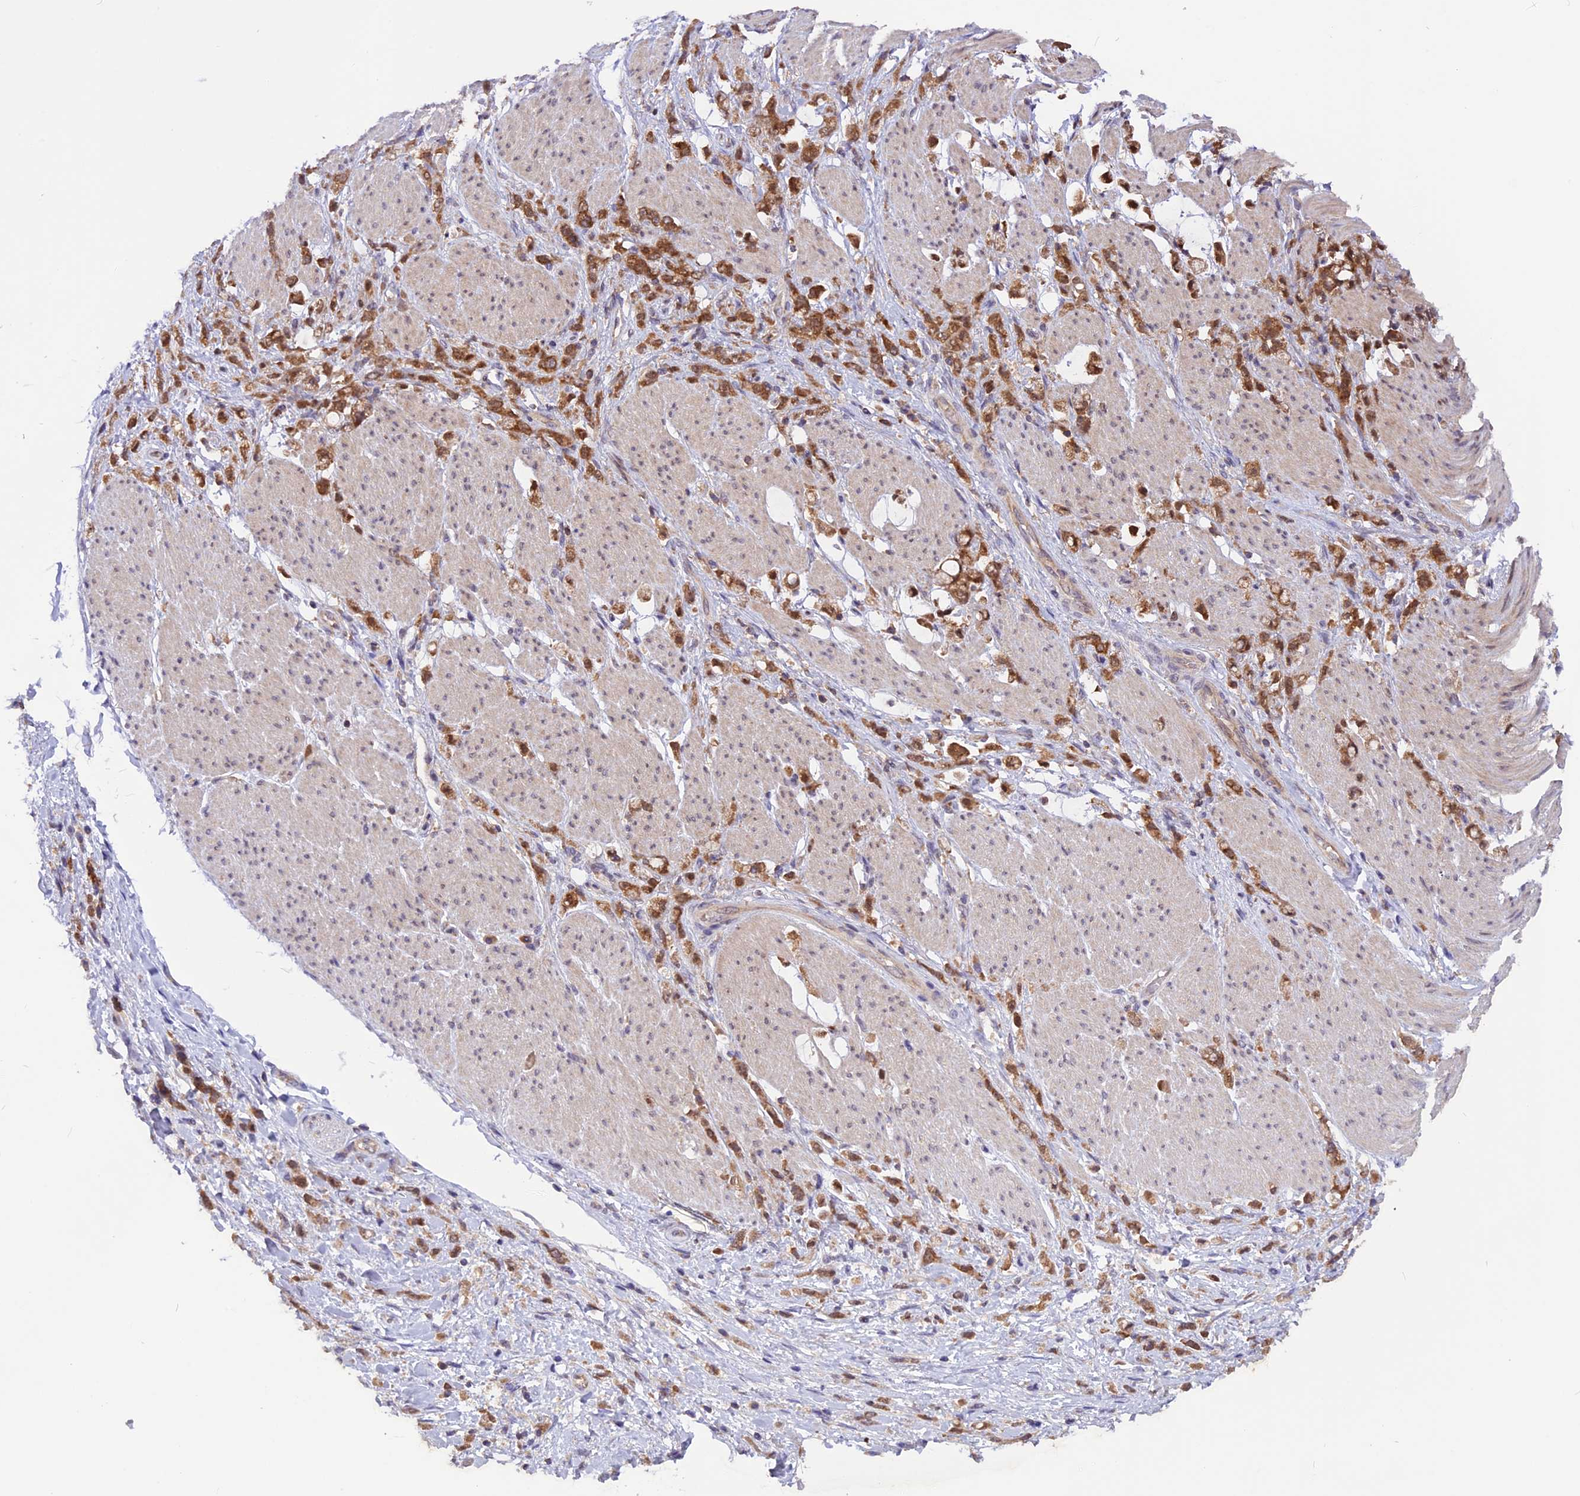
{"staining": {"intensity": "moderate", "quantity": ">75%", "location": "cytoplasmic/membranous"}, "tissue": "stomach cancer", "cell_type": "Tumor cells", "image_type": "cancer", "snomed": [{"axis": "morphology", "description": "Adenocarcinoma, NOS"}, {"axis": "topography", "description": "Stomach"}], "caption": "A brown stain shows moderate cytoplasmic/membranous staining of a protein in adenocarcinoma (stomach) tumor cells.", "gene": "MARK4", "patient": {"sex": "female", "age": 60}}